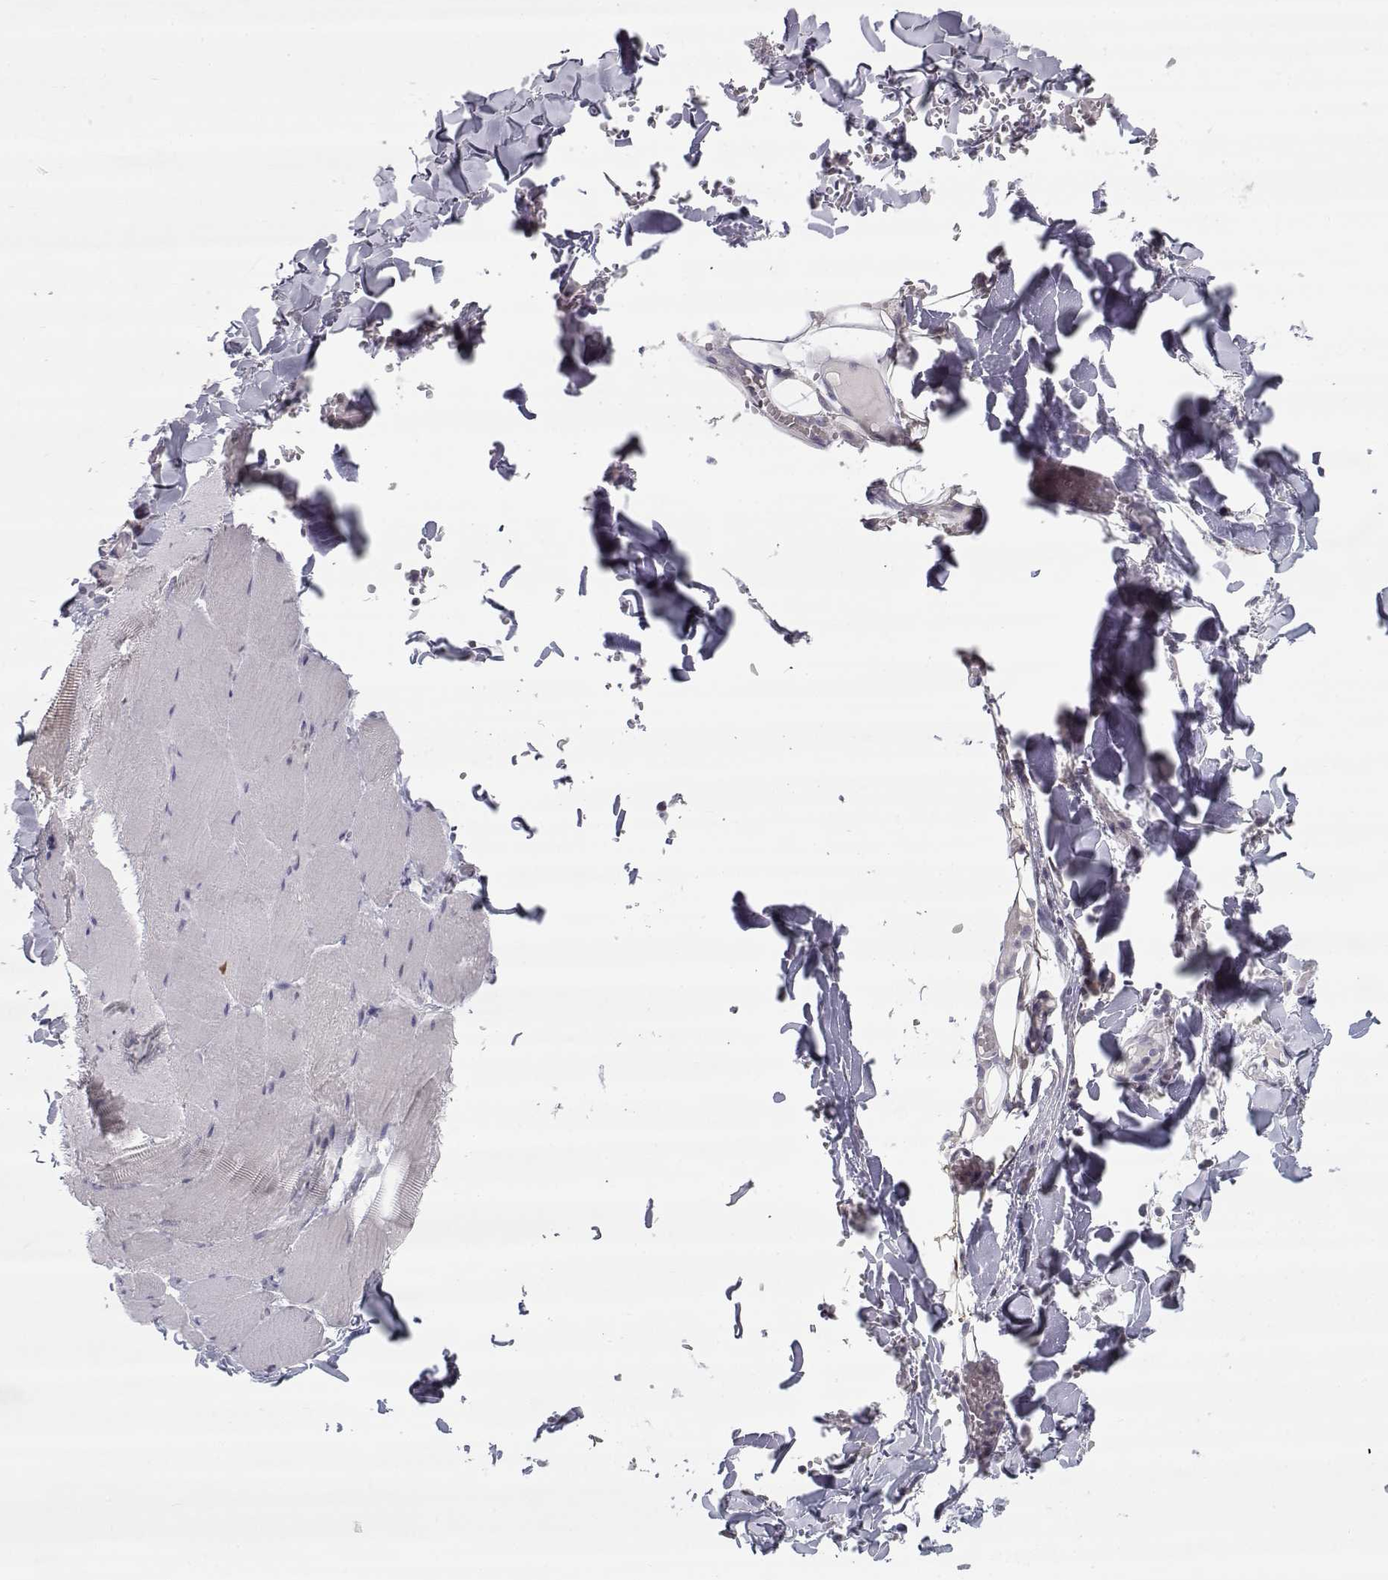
{"staining": {"intensity": "negative", "quantity": "none", "location": "none"}, "tissue": "skeletal muscle", "cell_type": "Myocytes", "image_type": "normal", "snomed": [{"axis": "morphology", "description": "Normal tissue, NOS"}, {"axis": "morphology", "description": "Malignant melanoma, Metastatic site"}, {"axis": "topography", "description": "Skeletal muscle"}], "caption": "An IHC micrograph of unremarkable skeletal muscle is shown. There is no staining in myocytes of skeletal muscle.", "gene": "NPVF", "patient": {"sex": "male", "age": 50}}